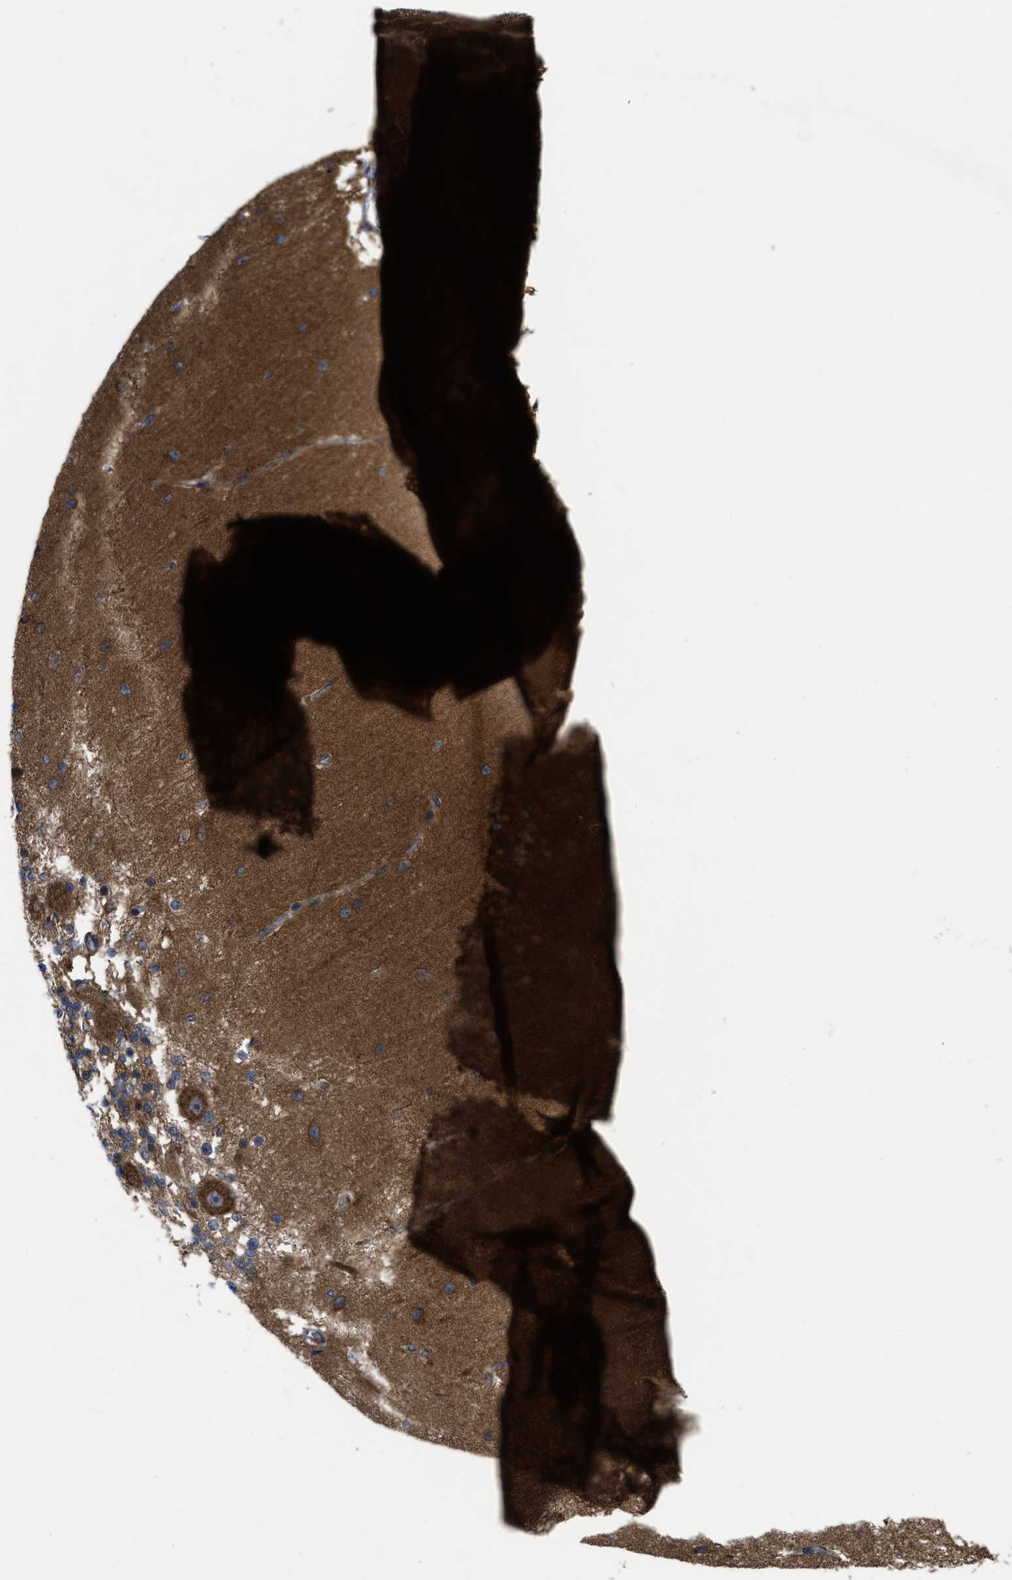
{"staining": {"intensity": "strong", "quantity": ">75%", "location": "cytoplasmic/membranous"}, "tissue": "cerebellum", "cell_type": "Cells in granular layer", "image_type": "normal", "snomed": [{"axis": "morphology", "description": "Normal tissue, NOS"}, {"axis": "topography", "description": "Cerebellum"}], "caption": "The image reveals staining of normal cerebellum, revealing strong cytoplasmic/membranous protein staining (brown color) within cells in granular layer. (DAB (3,3'-diaminobenzidine) IHC with brightfield microscopy, high magnification).", "gene": "PPP2CB", "patient": {"sex": "female", "age": 54}}